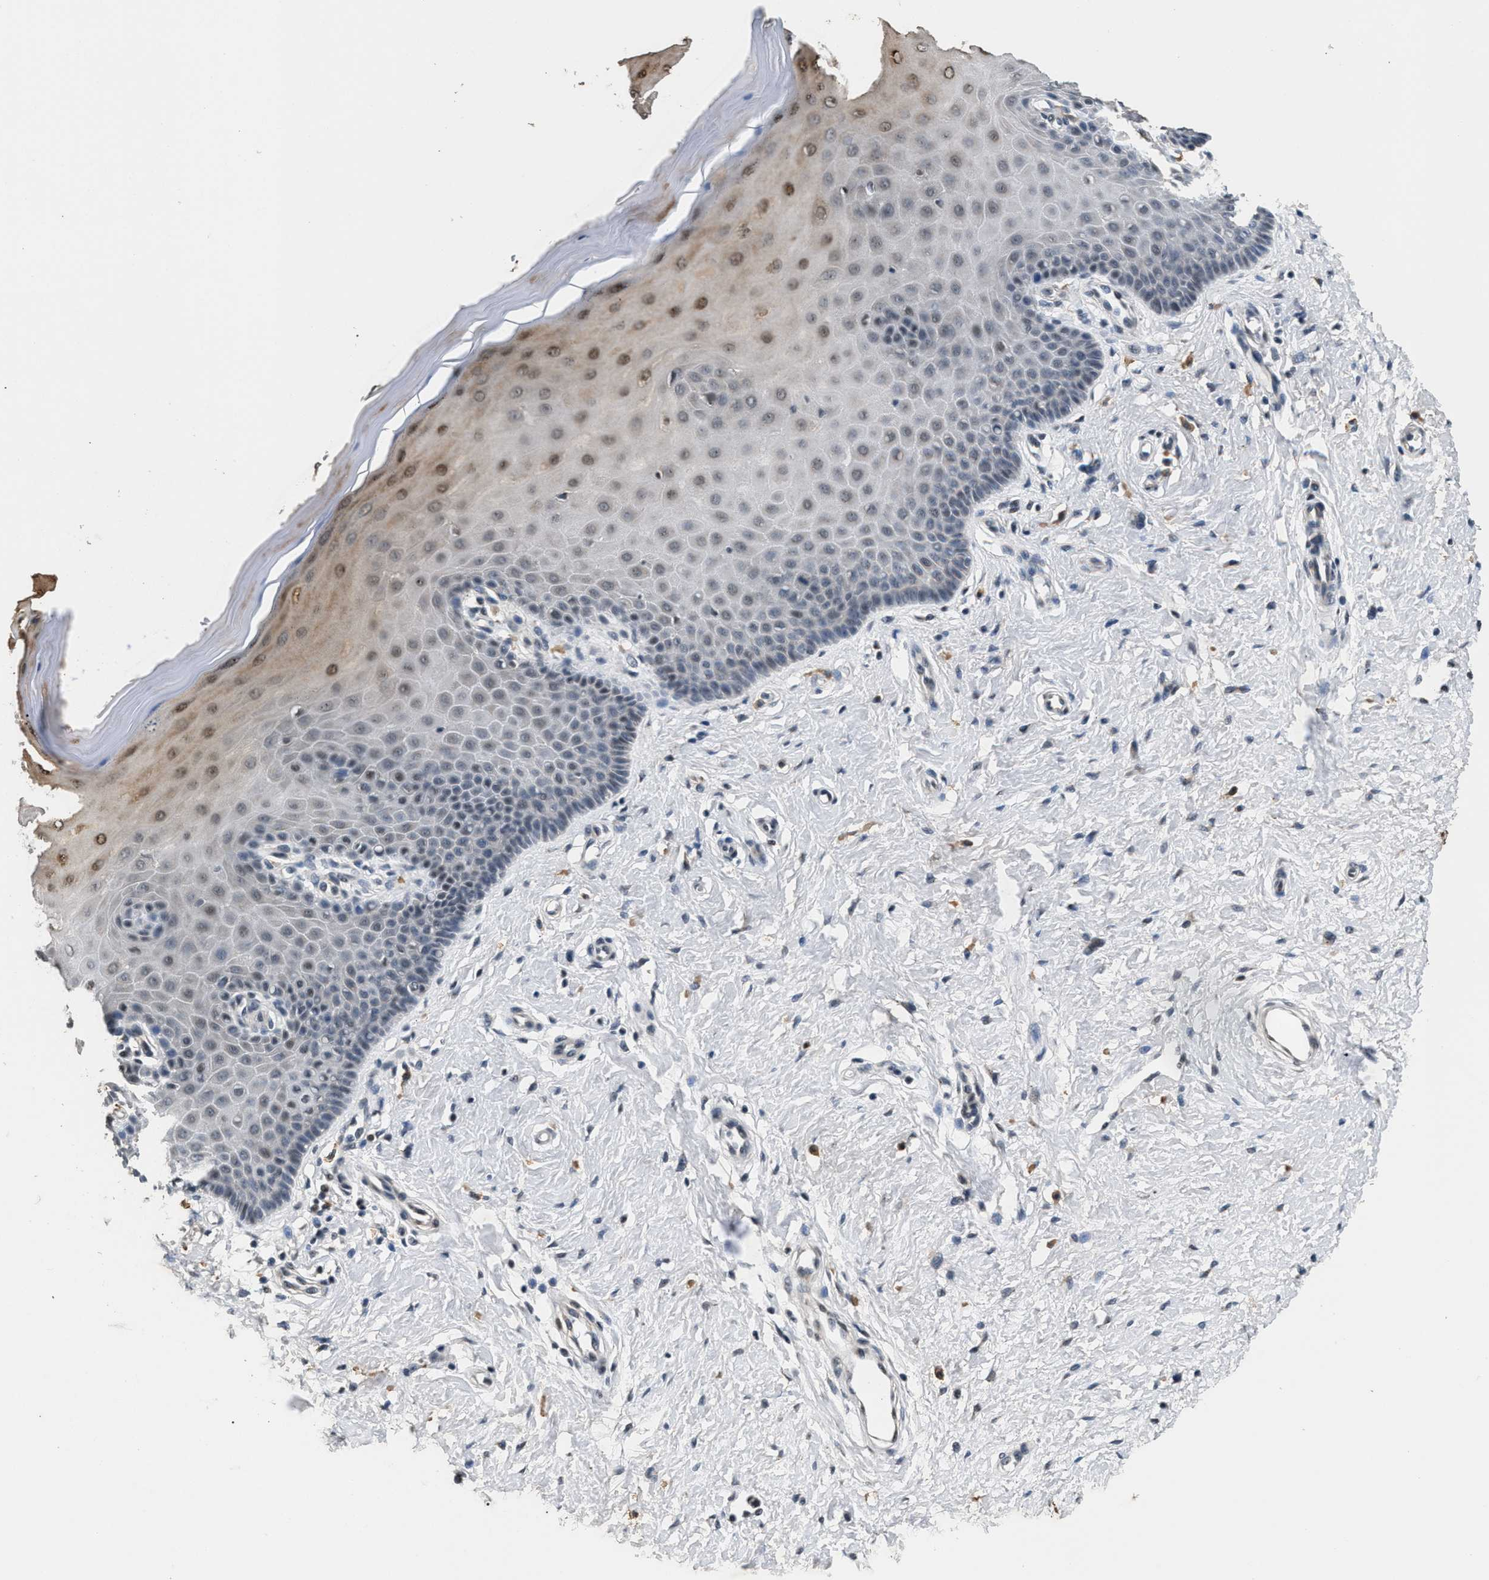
{"staining": {"intensity": "moderate", "quantity": "<25%", "location": "nuclear"}, "tissue": "cervix", "cell_type": "Squamous epithelial cells", "image_type": "normal", "snomed": [{"axis": "morphology", "description": "Normal tissue, NOS"}, {"axis": "topography", "description": "Cervix"}], "caption": "IHC of normal human cervix reveals low levels of moderate nuclear expression in about <25% of squamous epithelial cells. The protein is stained brown, and the nuclei are stained in blue (DAB IHC with brightfield microscopy, high magnification).", "gene": "RBM33", "patient": {"sex": "female", "age": 55}}